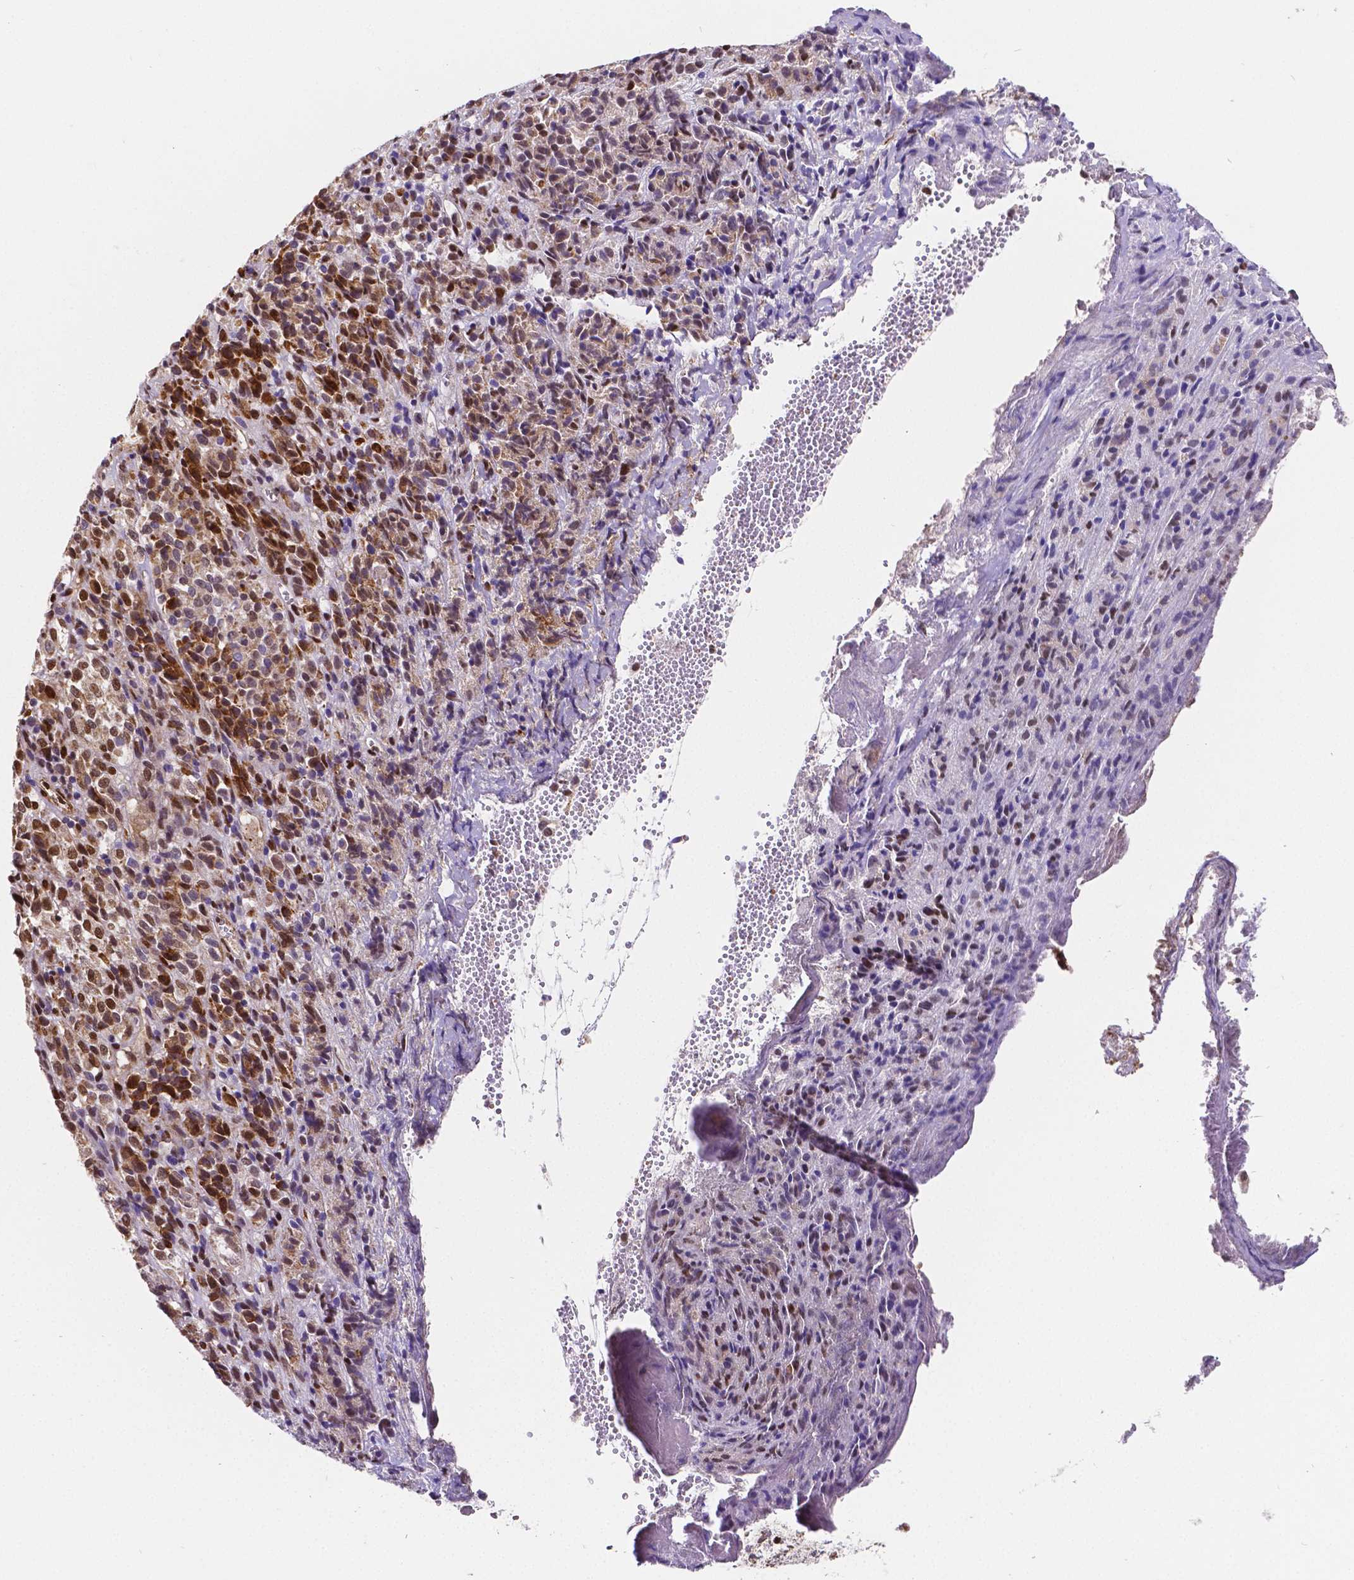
{"staining": {"intensity": "moderate", "quantity": ">75%", "location": "nuclear"}, "tissue": "melanoma", "cell_type": "Tumor cells", "image_type": "cancer", "snomed": [{"axis": "morphology", "description": "Malignant melanoma, Metastatic site"}, {"axis": "topography", "description": "Brain"}], "caption": "This photomicrograph shows immunohistochemistry staining of malignant melanoma (metastatic site), with medium moderate nuclear positivity in about >75% of tumor cells.", "gene": "MEF2C", "patient": {"sex": "female", "age": 56}}